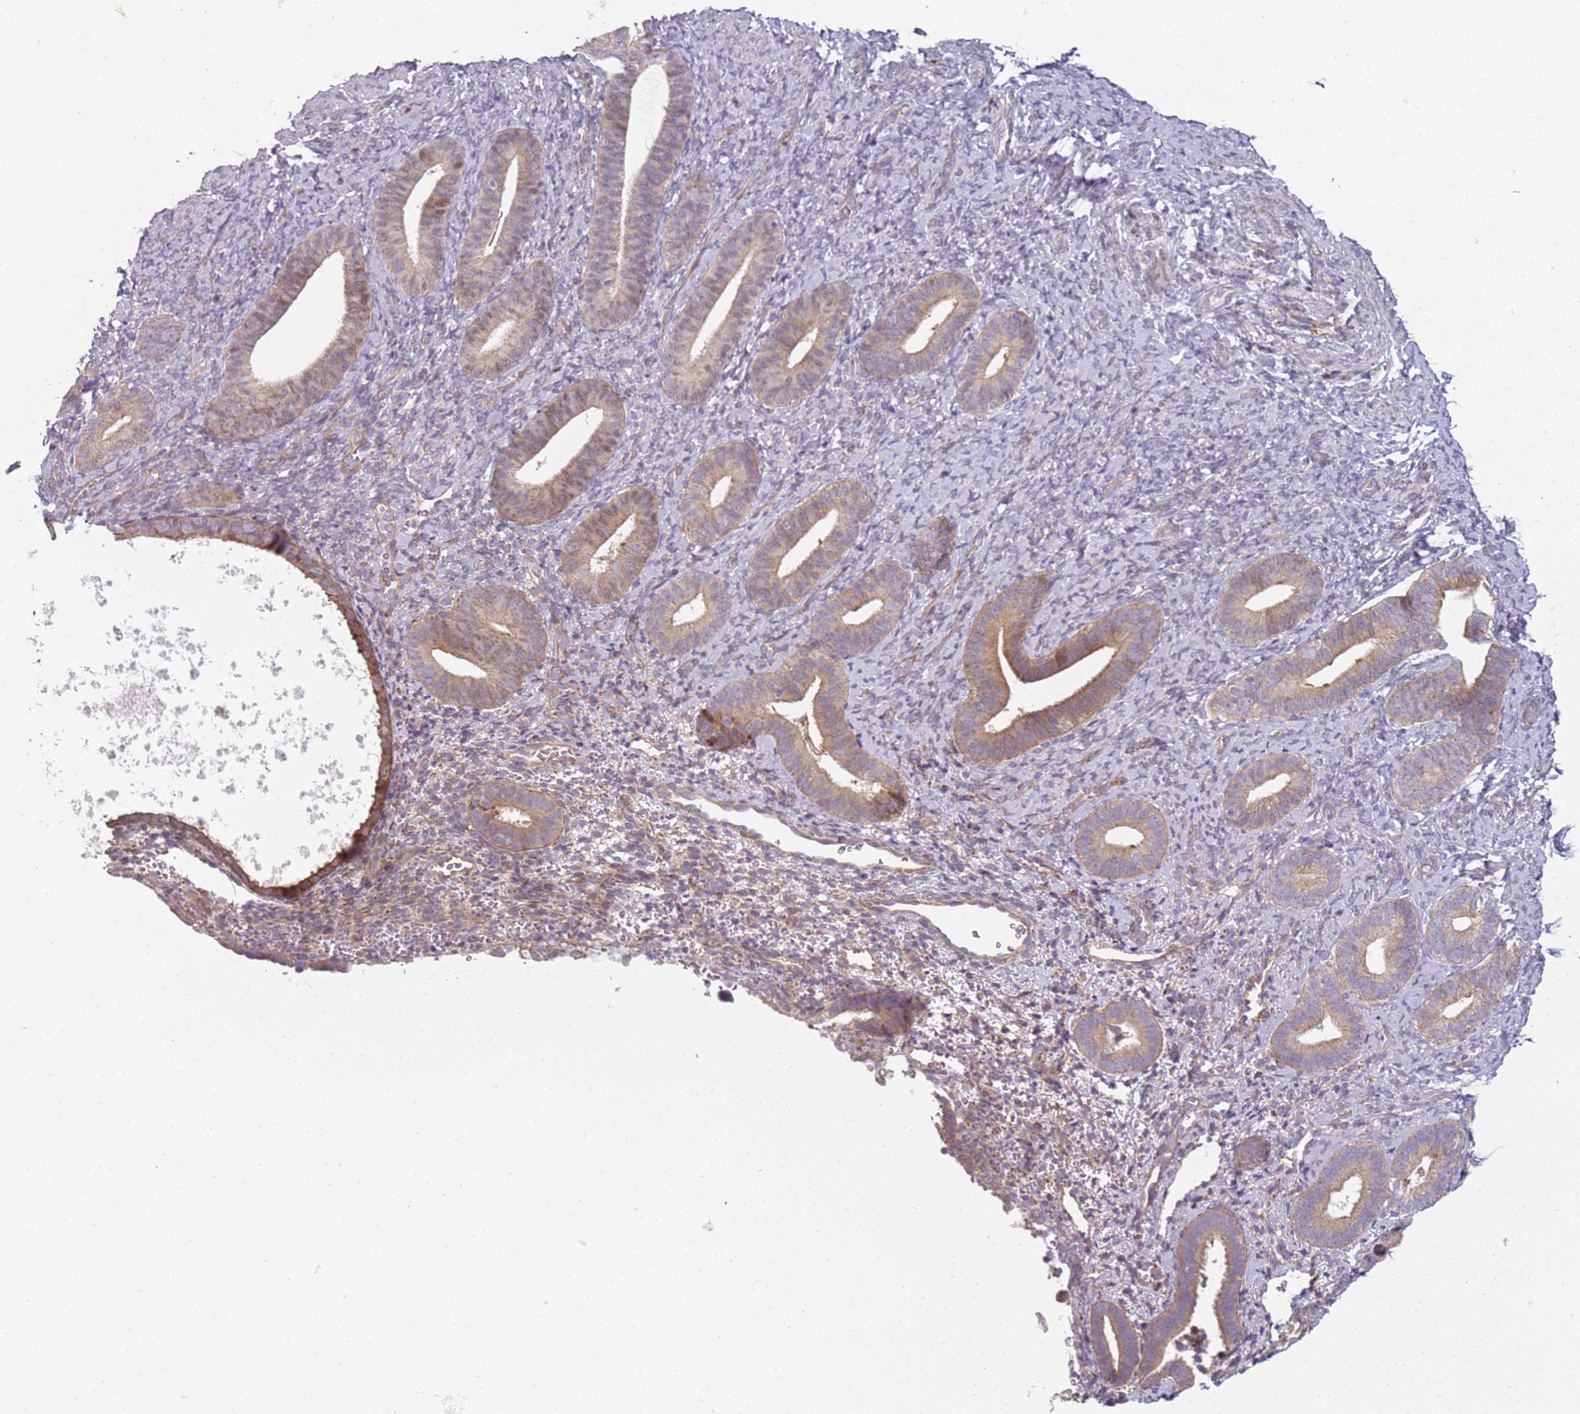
{"staining": {"intensity": "weak", "quantity": "<25%", "location": "cytoplasmic/membranous"}, "tissue": "endometrium", "cell_type": "Cells in endometrial stroma", "image_type": "normal", "snomed": [{"axis": "morphology", "description": "Normal tissue, NOS"}, {"axis": "topography", "description": "Endometrium"}], "caption": "Immunohistochemistry of normal endometrium exhibits no positivity in cells in endometrial stroma.", "gene": "TMEM200C", "patient": {"sex": "female", "age": 65}}